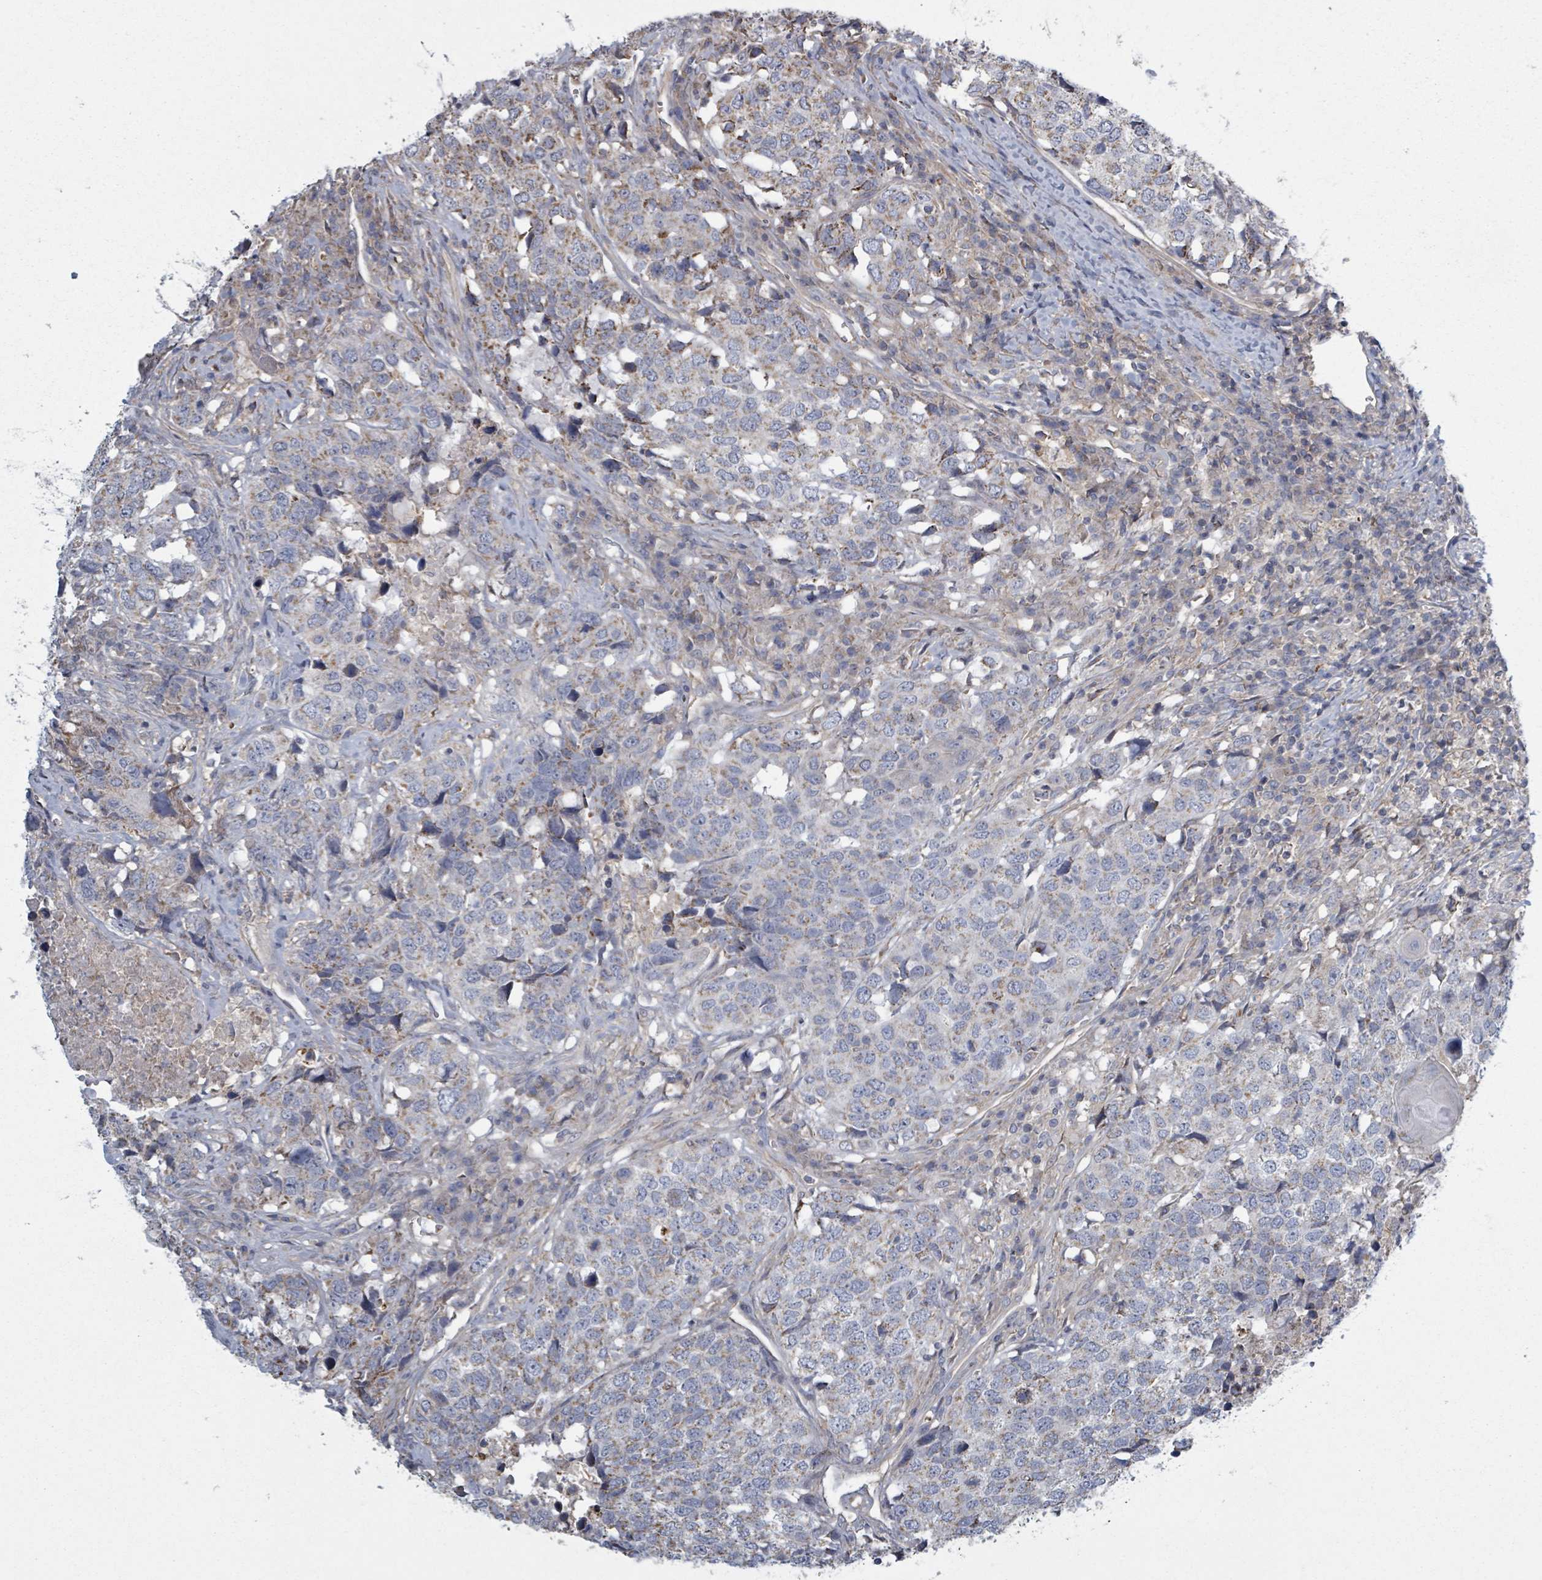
{"staining": {"intensity": "weak", "quantity": "25%-75%", "location": "cytoplasmic/membranous"}, "tissue": "head and neck cancer", "cell_type": "Tumor cells", "image_type": "cancer", "snomed": [{"axis": "morphology", "description": "Normal tissue, NOS"}, {"axis": "morphology", "description": "Squamous cell carcinoma, NOS"}, {"axis": "topography", "description": "Skeletal muscle"}, {"axis": "topography", "description": "Vascular tissue"}, {"axis": "topography", "description": "Peripheral nerve tissue"}, {"axis": "topography", "description": "Head-Neck"}], "caption": "Head and neck cancer tissue displays weak cytoplasmic/membranous positivity in about 25%-75% of tumor cells", "gene": "ADCK1", "patient": {"sex": "male", "age": 66}}